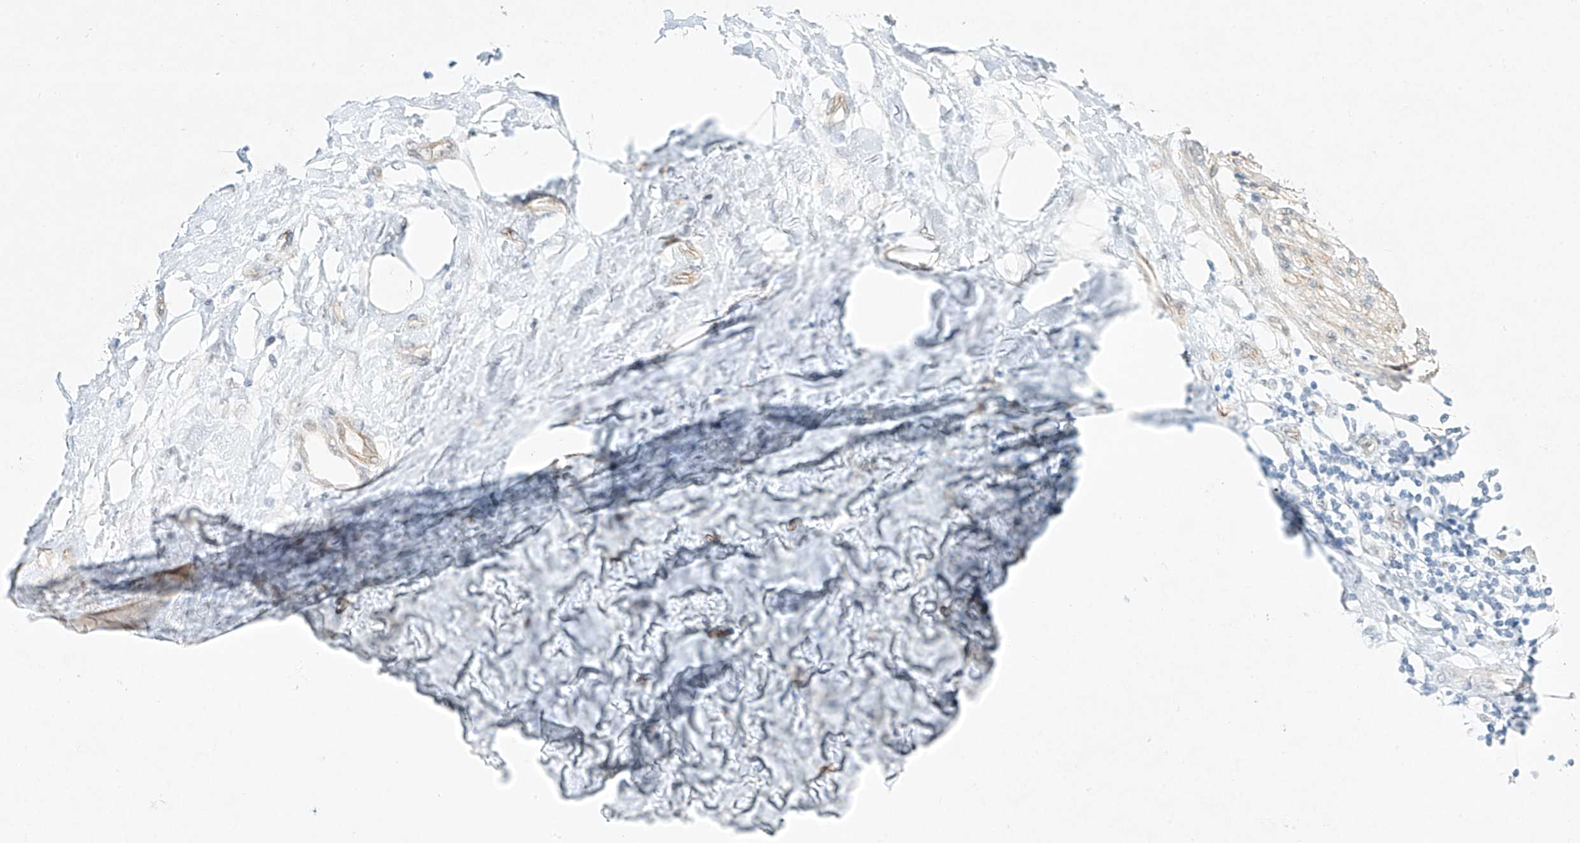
{"staining": {"intensity": "moderate", "quantity": ">75%", "location": "cytoplasmic/membranous"}, "tissue": "adipose tissue", "cell_type": "Adipocytes", "image_type": "normal", "snomed": [{"axis": "morphology", "description": "Normal tissue, NOS"}, {"axis": "morphology", "description": "Adenocarcinoma, NOS"}, {"axis": "topography", "description": "Pancreas"}, {"axis": "topography", "description": "Peripheral nerve tissue"}], "caption": "Immunohistochemistry (IHC) histopathology image of unremarkable adipose tissue: human adipose tissue stained using immunohistochemistry (IHC) shows medium levels of moderate protein expression localized specifically in the cytoplasmic/membranous of adipocytes, appearing as a cytoplasmic/membranous brown color.", "gene": "REEP2", "patient": {"sex": "male", "age": 59}}